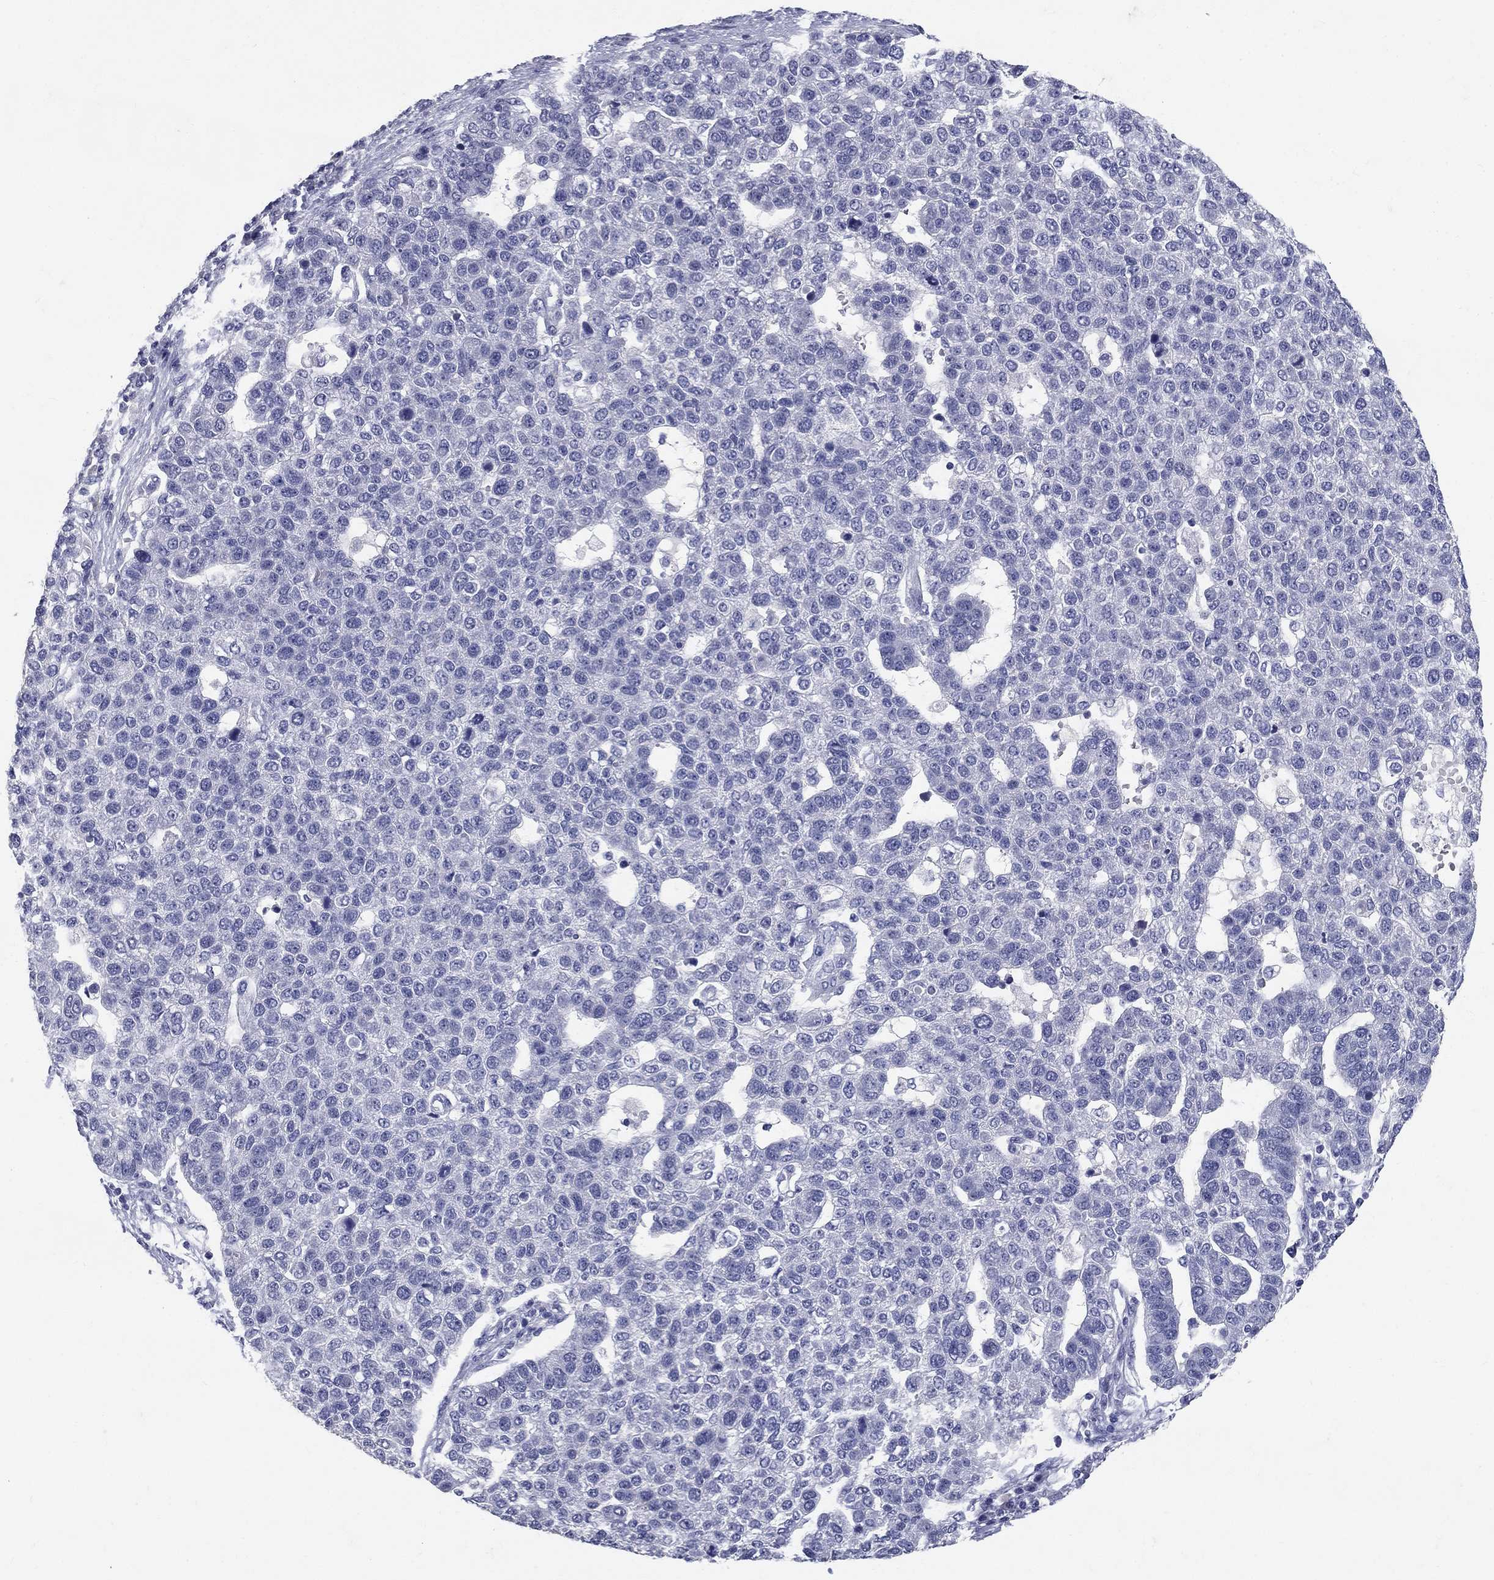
{"staining": {"intensity": "negative", "quantity": "none", "location": "none"}, "tissue": "pancreatic cancer", "cell_type": "Tumor cells", "image_type": "cancer", "snomed": [{"axis": "morphology", "description": "Adenocarcinoma, NOS"}, {"axis": "topography", "description": "Pancreas"}], "caption": "Adenocarcinoma (pancreatic) was stained to show a protein in brown. There is no significant positivity in tumor cells.", "gene": "POMC", "patient": {"sex": "female", "age": 61}}